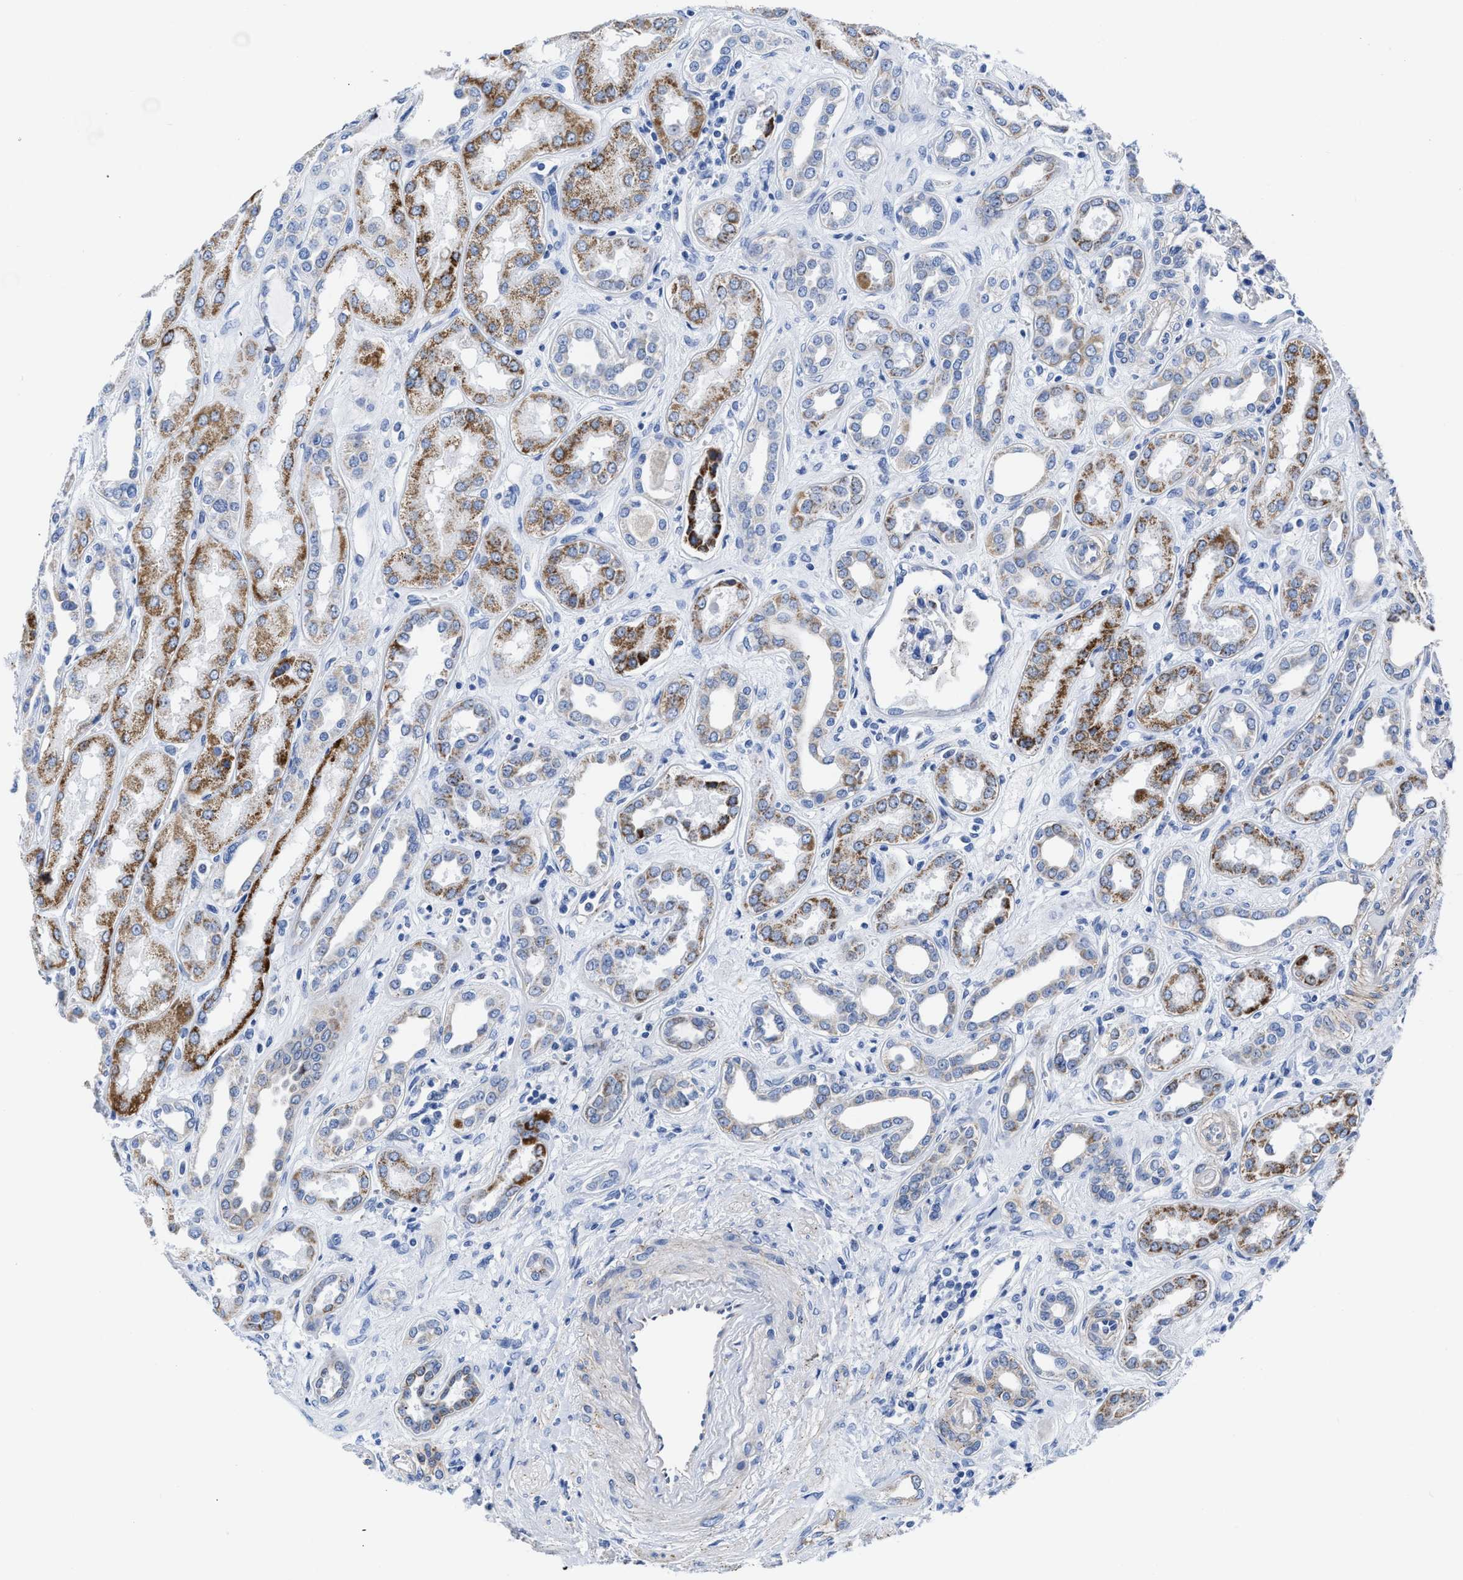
{"staining": {"intensity": "negative", "quantity": "none", "location": "none"}, "tissue": "kidney", "cell_type": "Cells in glomeruli", "image_type": "normal", "snomed": [{"axis": "morphology", "description": "Normal tissue, NOS"}, {"axis": "topography", "description": "Kidney"}], "caption": "Immunohistochemistry (IHC) photomicrograph of normal kidney stained for a protein (brown), which demonstrates no expression in cells in glomeruli. The staining was performed using DAB to visualize the protein expression in brown, while the nuclei were stained in blue with hematoxylin (Magnification: 20x).", "gene": "KCNMB3", "patient": {"sex": "male", "age": 59}}